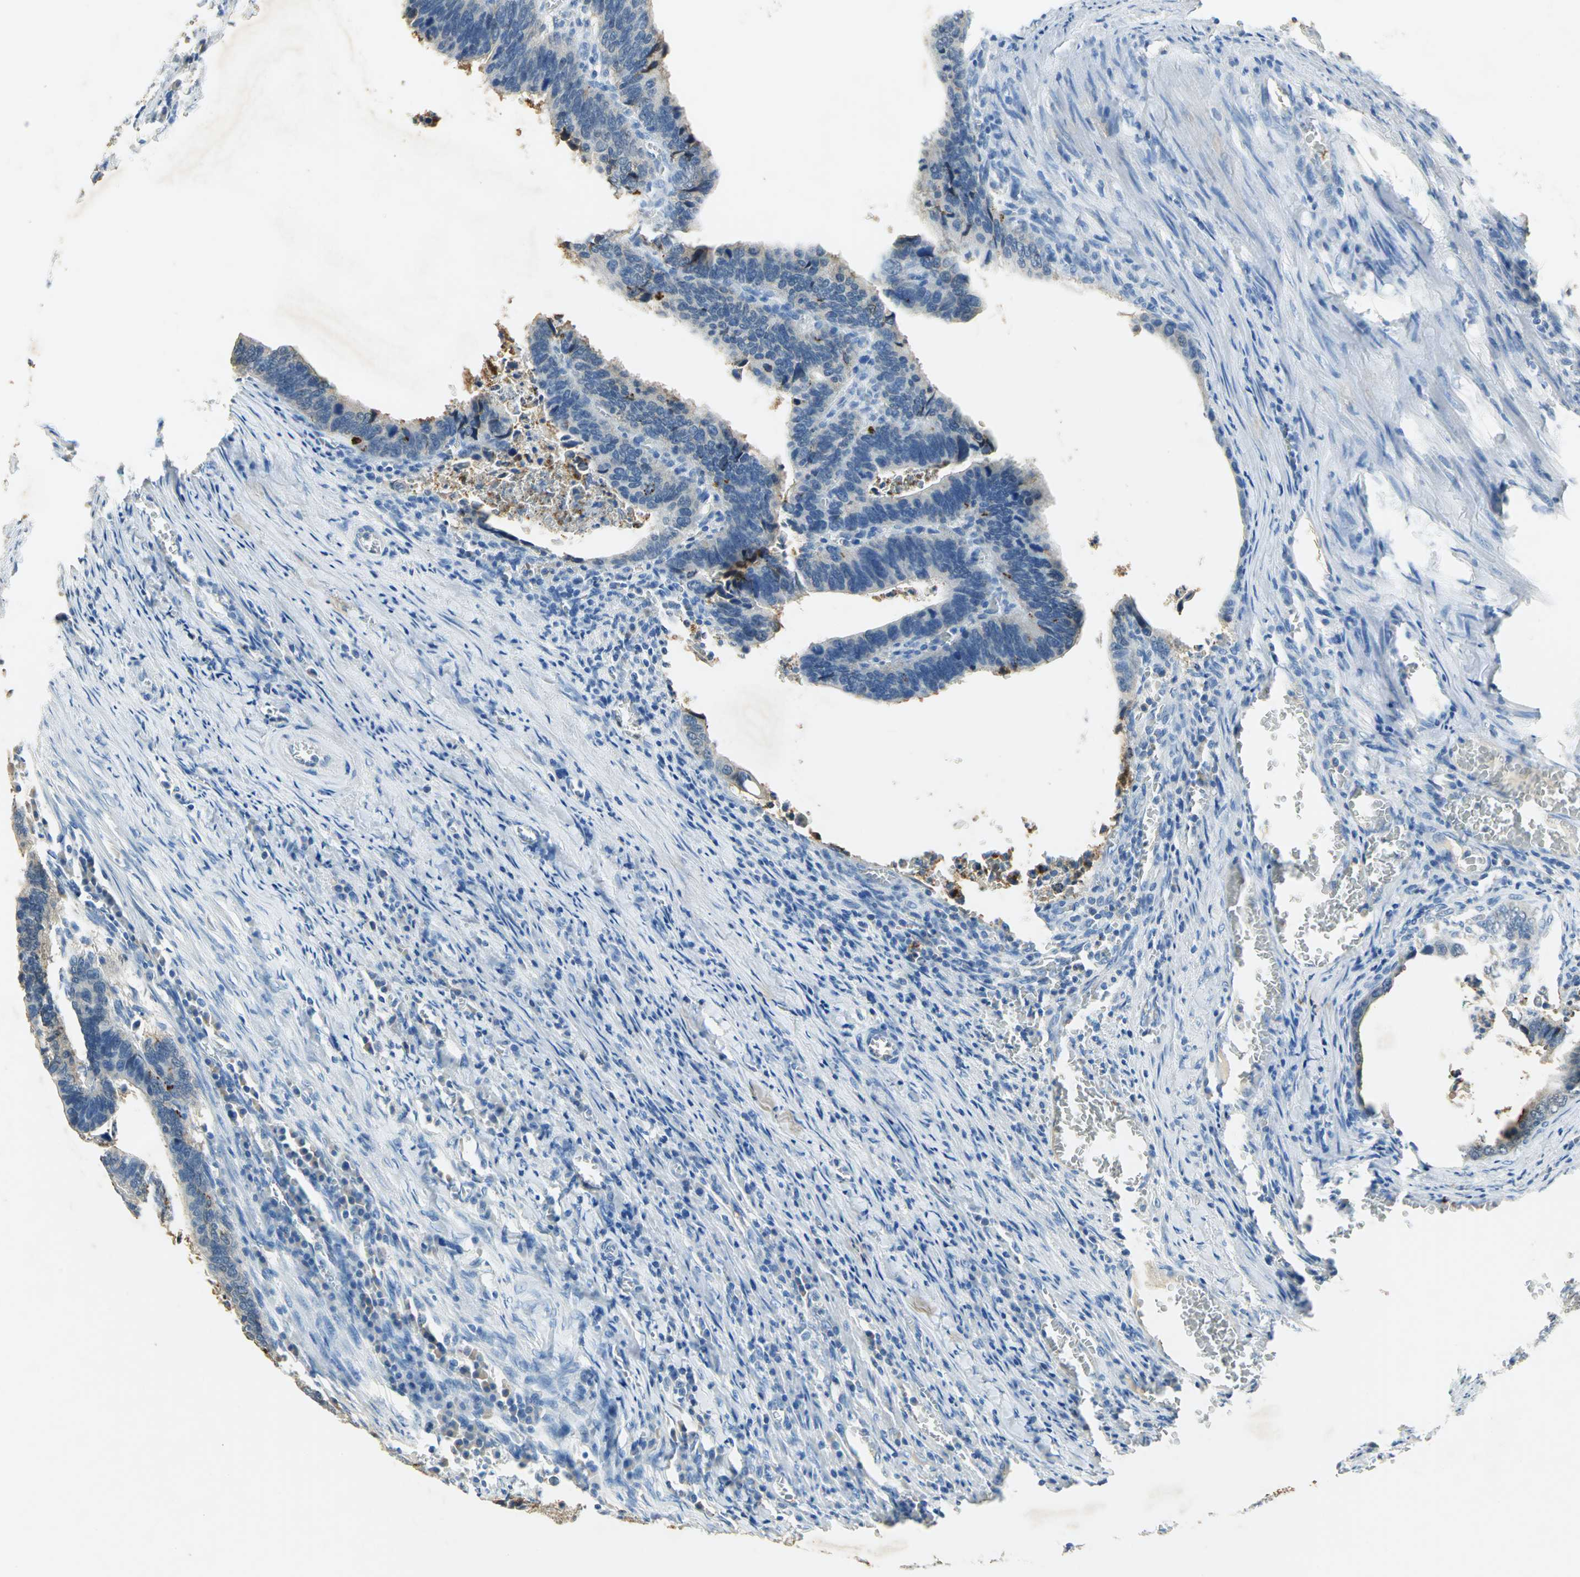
{"staining": {"intensity": "strong", "quantity": "<25%", "location": "cytoplasmic/membranous"}, "tissue": "colorectal cancer", "cell_type": "Tumor cells", "image_type": "cancer", "snomed": [{"axis": "morphology", "description": "Adenocarcinoma, NOS"}, {"axis": "topography", "description": "Colon"}], "caption": "A micrograph of adenocarcinoma (colorectal) stained for a protein displays strong cytoplasmic/membranous brown staining in tumor cells.", "gene": "ANXA4", "patient": {"sex": "male", "age": 72}}